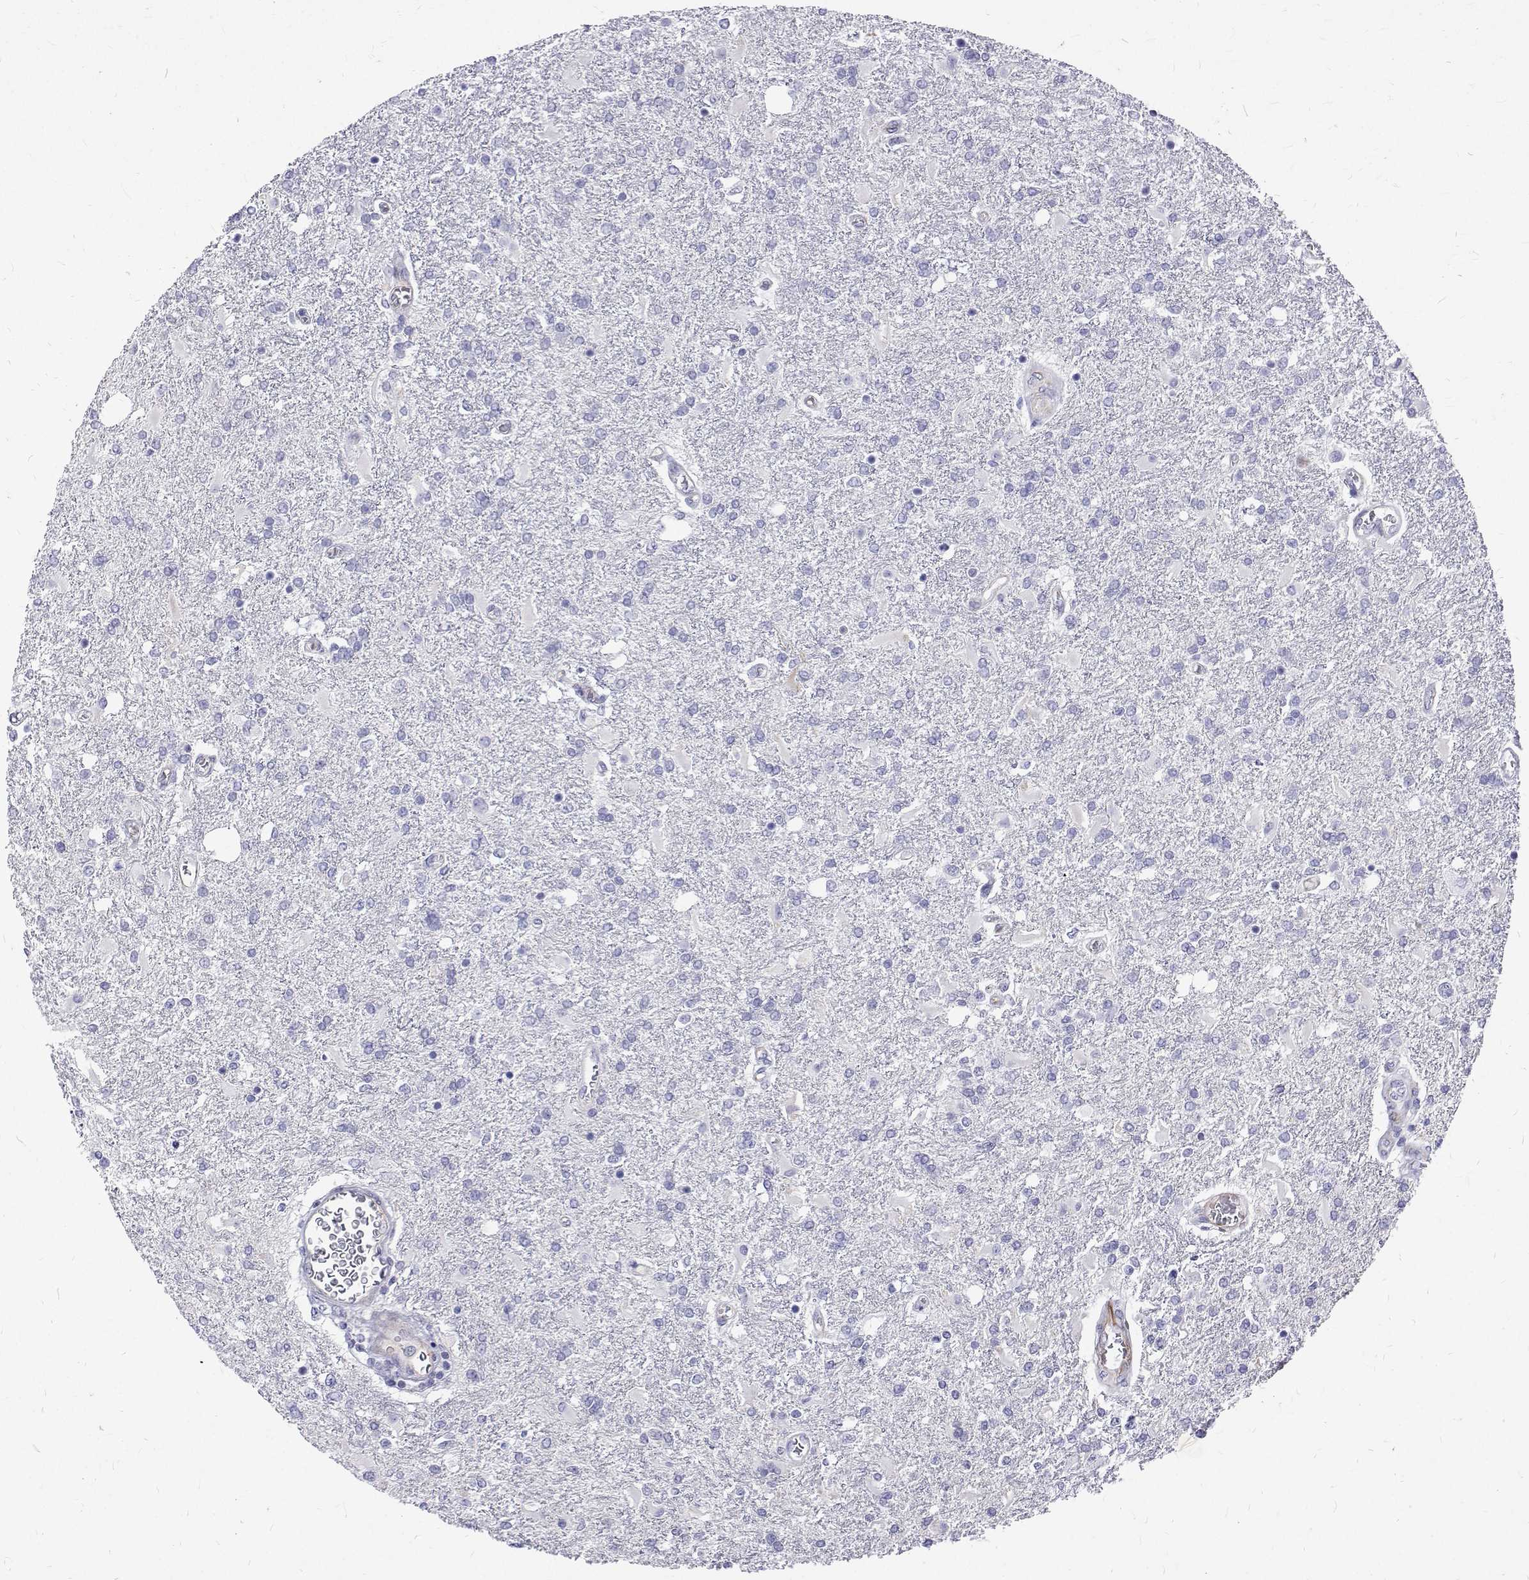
{"staining": {"intensity": "negative", "quantity": "none", "location": "none"}, "tissue": "glioma", "cell_type": "Tumor cells", "image_type": "cancer", "snomed": [{"axis": "morphology", "description": "Glioma, malignant, High grade"}, {"axis": "topography", "description": "Cerebral cortex"}], "caption": "There is no significant expression in tumor cells of malignant high-grade glioma.", "gene": "OPRPN", "patient": {"sex": "male", "age": 79}}